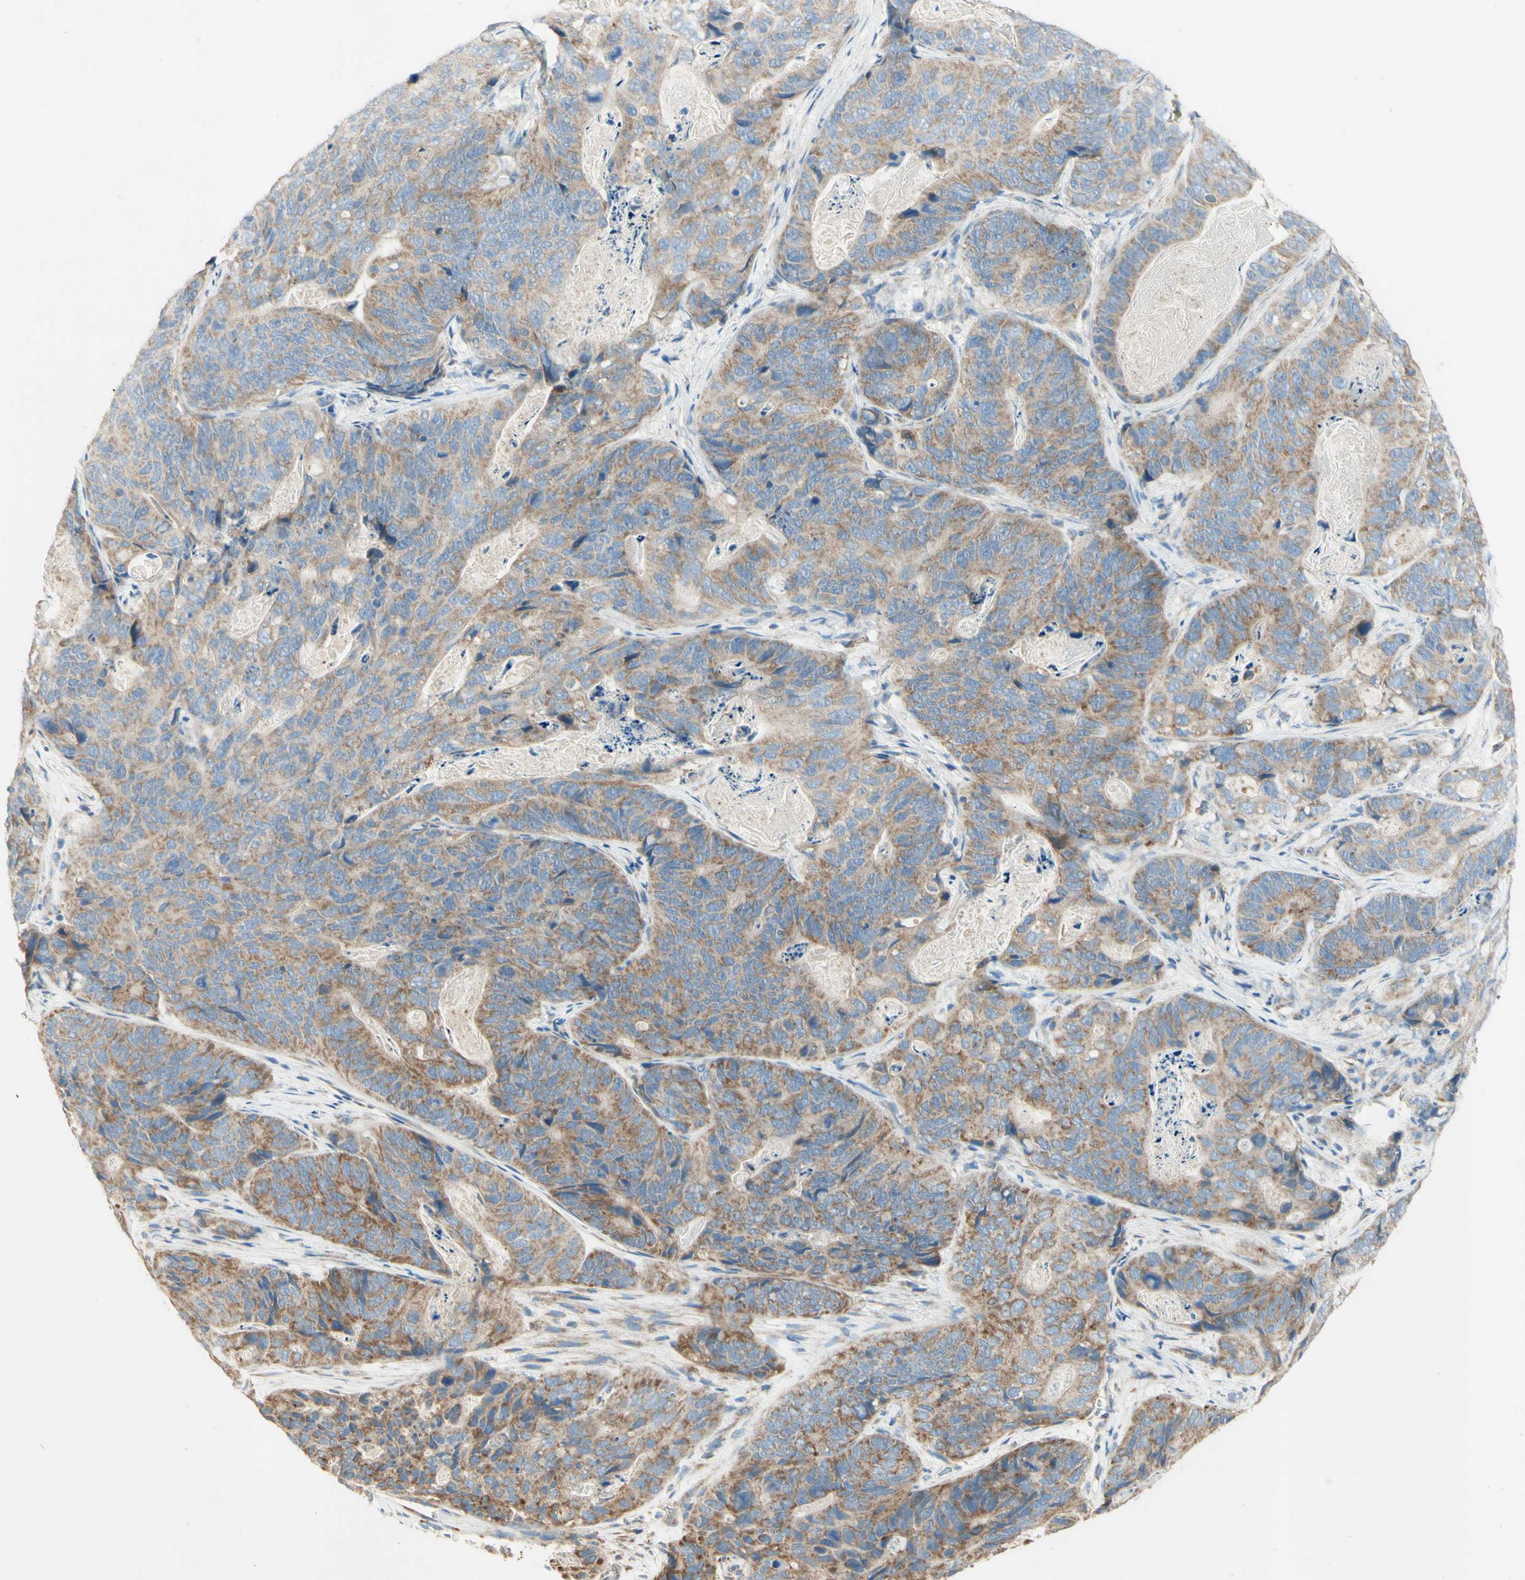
{"staining": {"intensity": "strong", "quantity": ">75%", "location": "cytoplasmic/membranous"}, "tissue": "stomach cancer", "cell_type": "Tumor cells", "image_type": "cancer", "snomed": [{"axis": "morphology", "description": "Adenocarcinoma, NOS"}, {"axis": "topography", "description": "Stomach"}], "caption": "The histopathology image displays staining of stomach cancer, revealing strong cytoplasmic/membranous protein positivity (brown color) within tumor cells.", "gene": "ARMC10", "patient": {"sex": "female", "age": 89}}